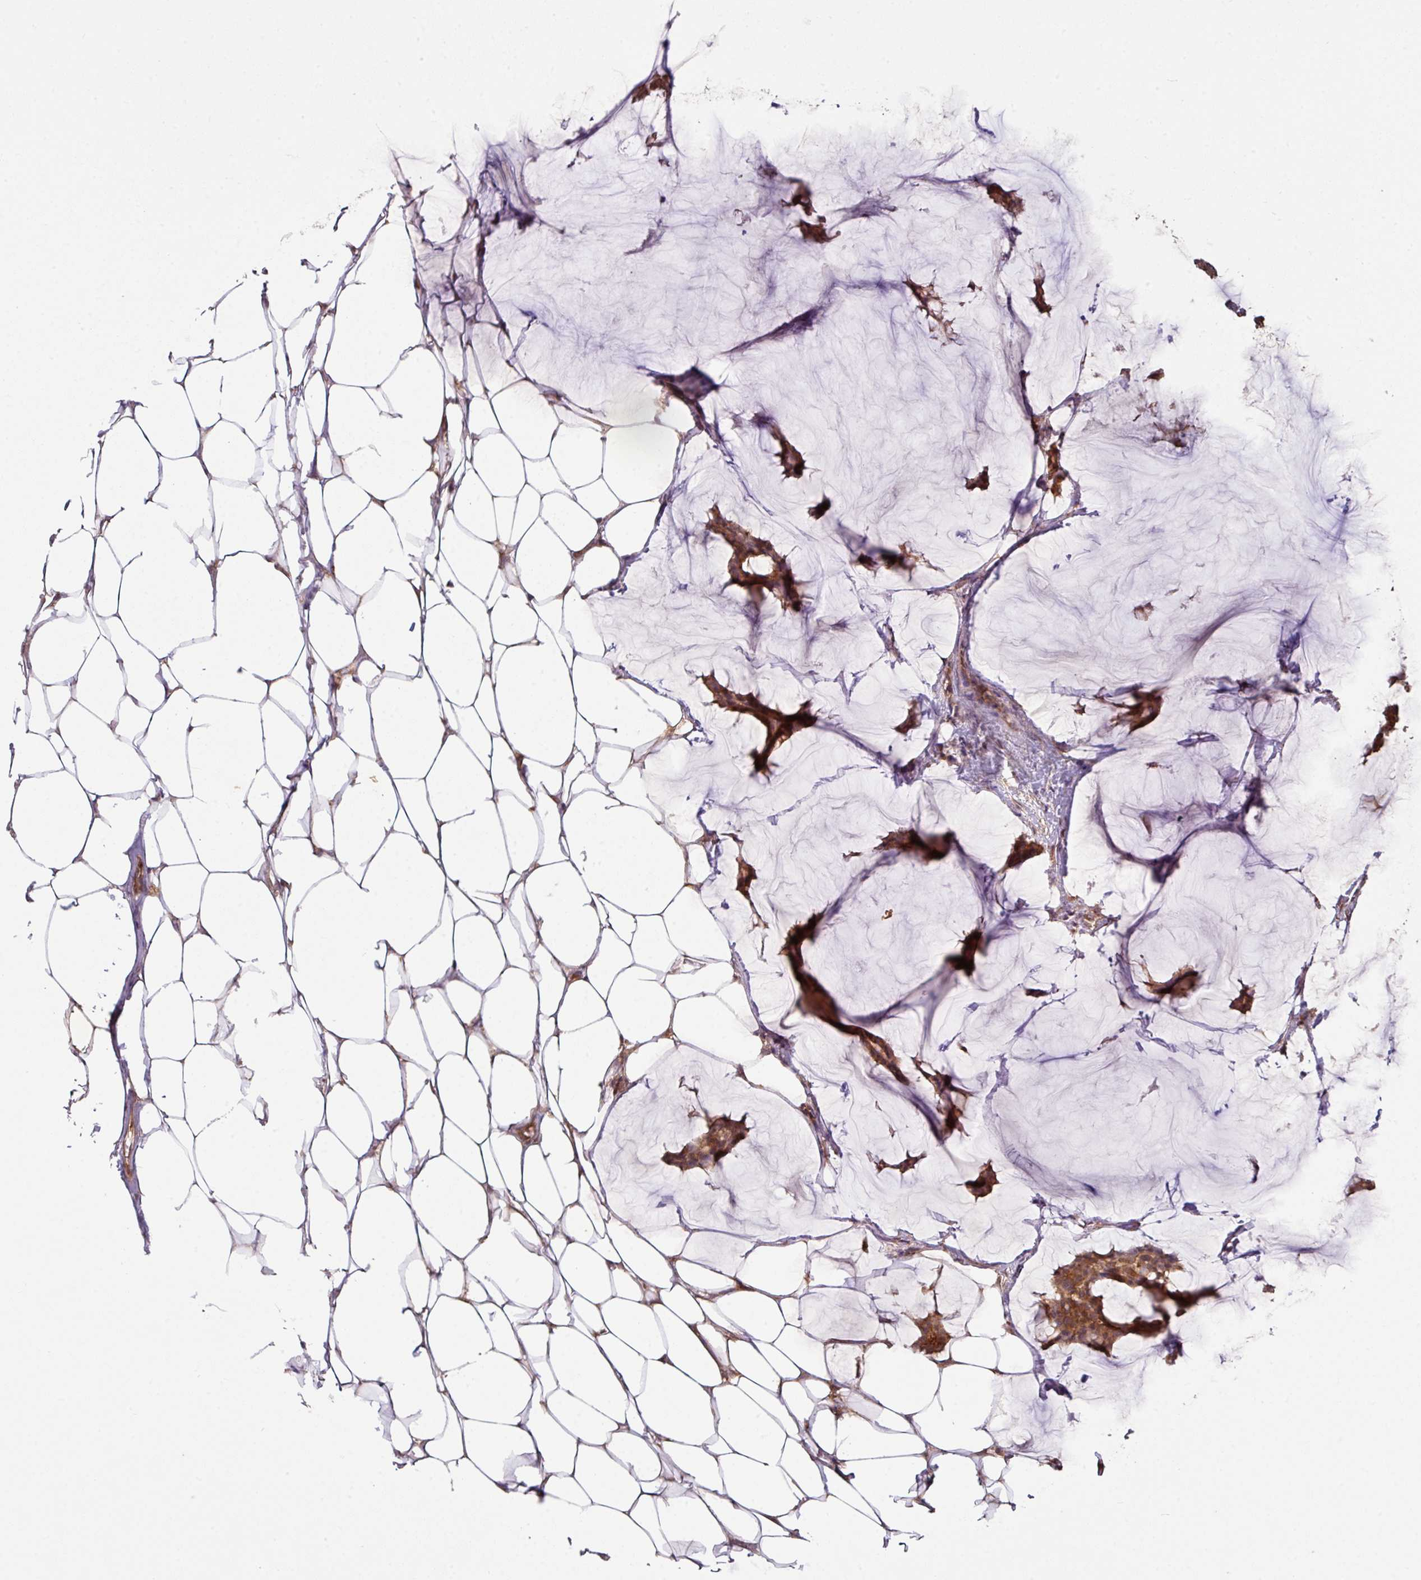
{"staining": {"intensity": "moderate", "quantity": ">75%", "location": "cytoplasmic/membranous"}, "tissue": "breast cancer", "cell_type": "Tumor cells", "image_type": "cancer", "snomed": [{"axis": "morphology", "description": "Duct carcinoma"}, {"axis": "topography", "description": "Breast"}], "caption": "Human breast intraductal carcinoma stained with a protein marker displays moderate staining in tumor cells.", "gene": "CYFIP2", "patient": {"sex": "female", "age": 93}}